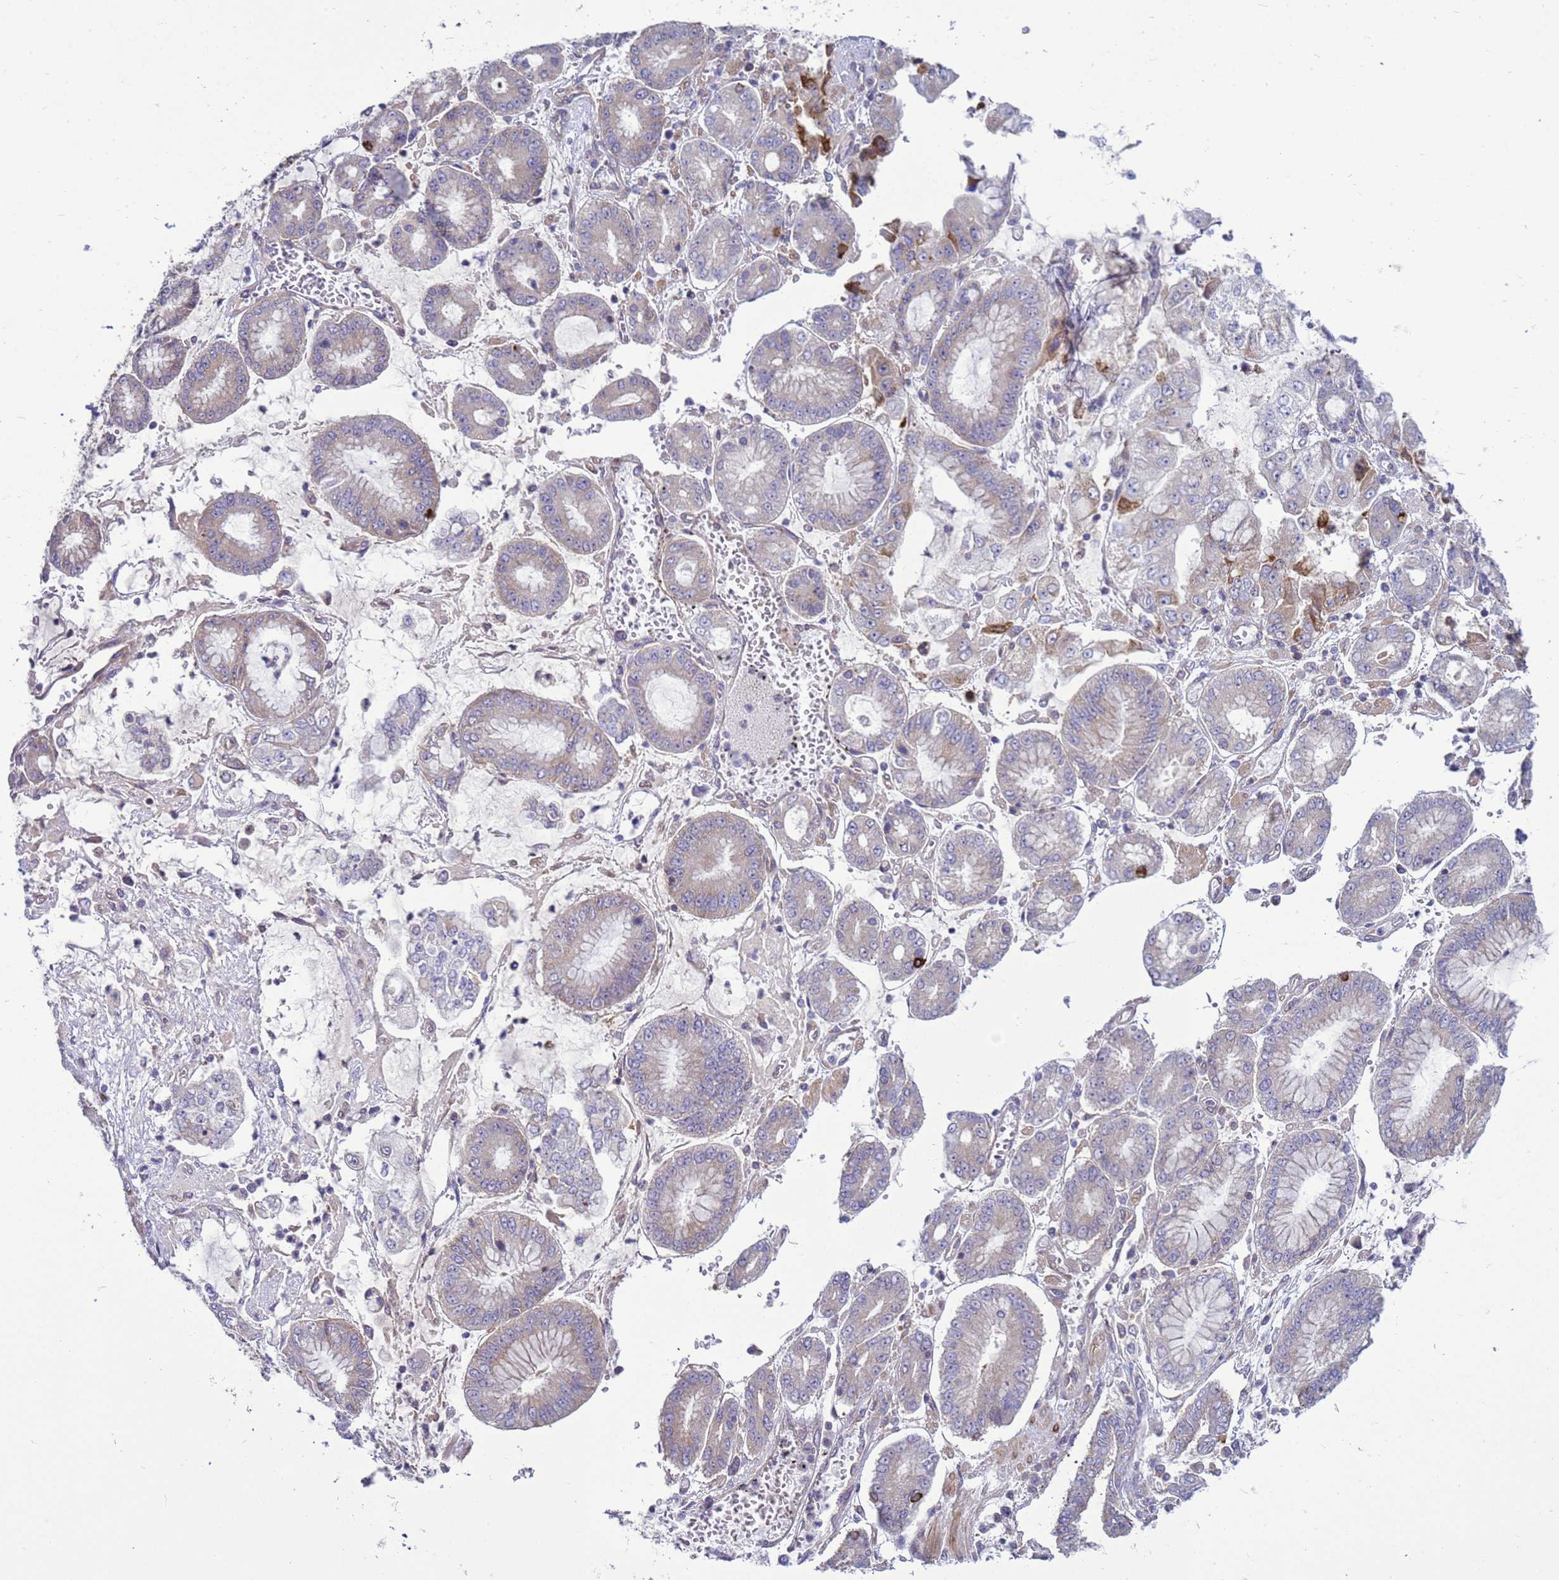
{"staining": {"intensity": "weak", "quantity": "<25%", "location": "cytoplasmic/membranous"}, "tissue": "stomach cancer", "cell_type": "Tumor cells", "image_type": "cancer", "snomed": [{"axis": "morphology", "description": "Adenocarcinoma, NOS"}, {"axis": "topography", "description": "Stomach"}], "caption": "Image shows no protein positivity in tumor cells of stomach adenocarcinoma tissue.", "gene": "MON1B", "patient": {"sex": "male", "age": 76}}